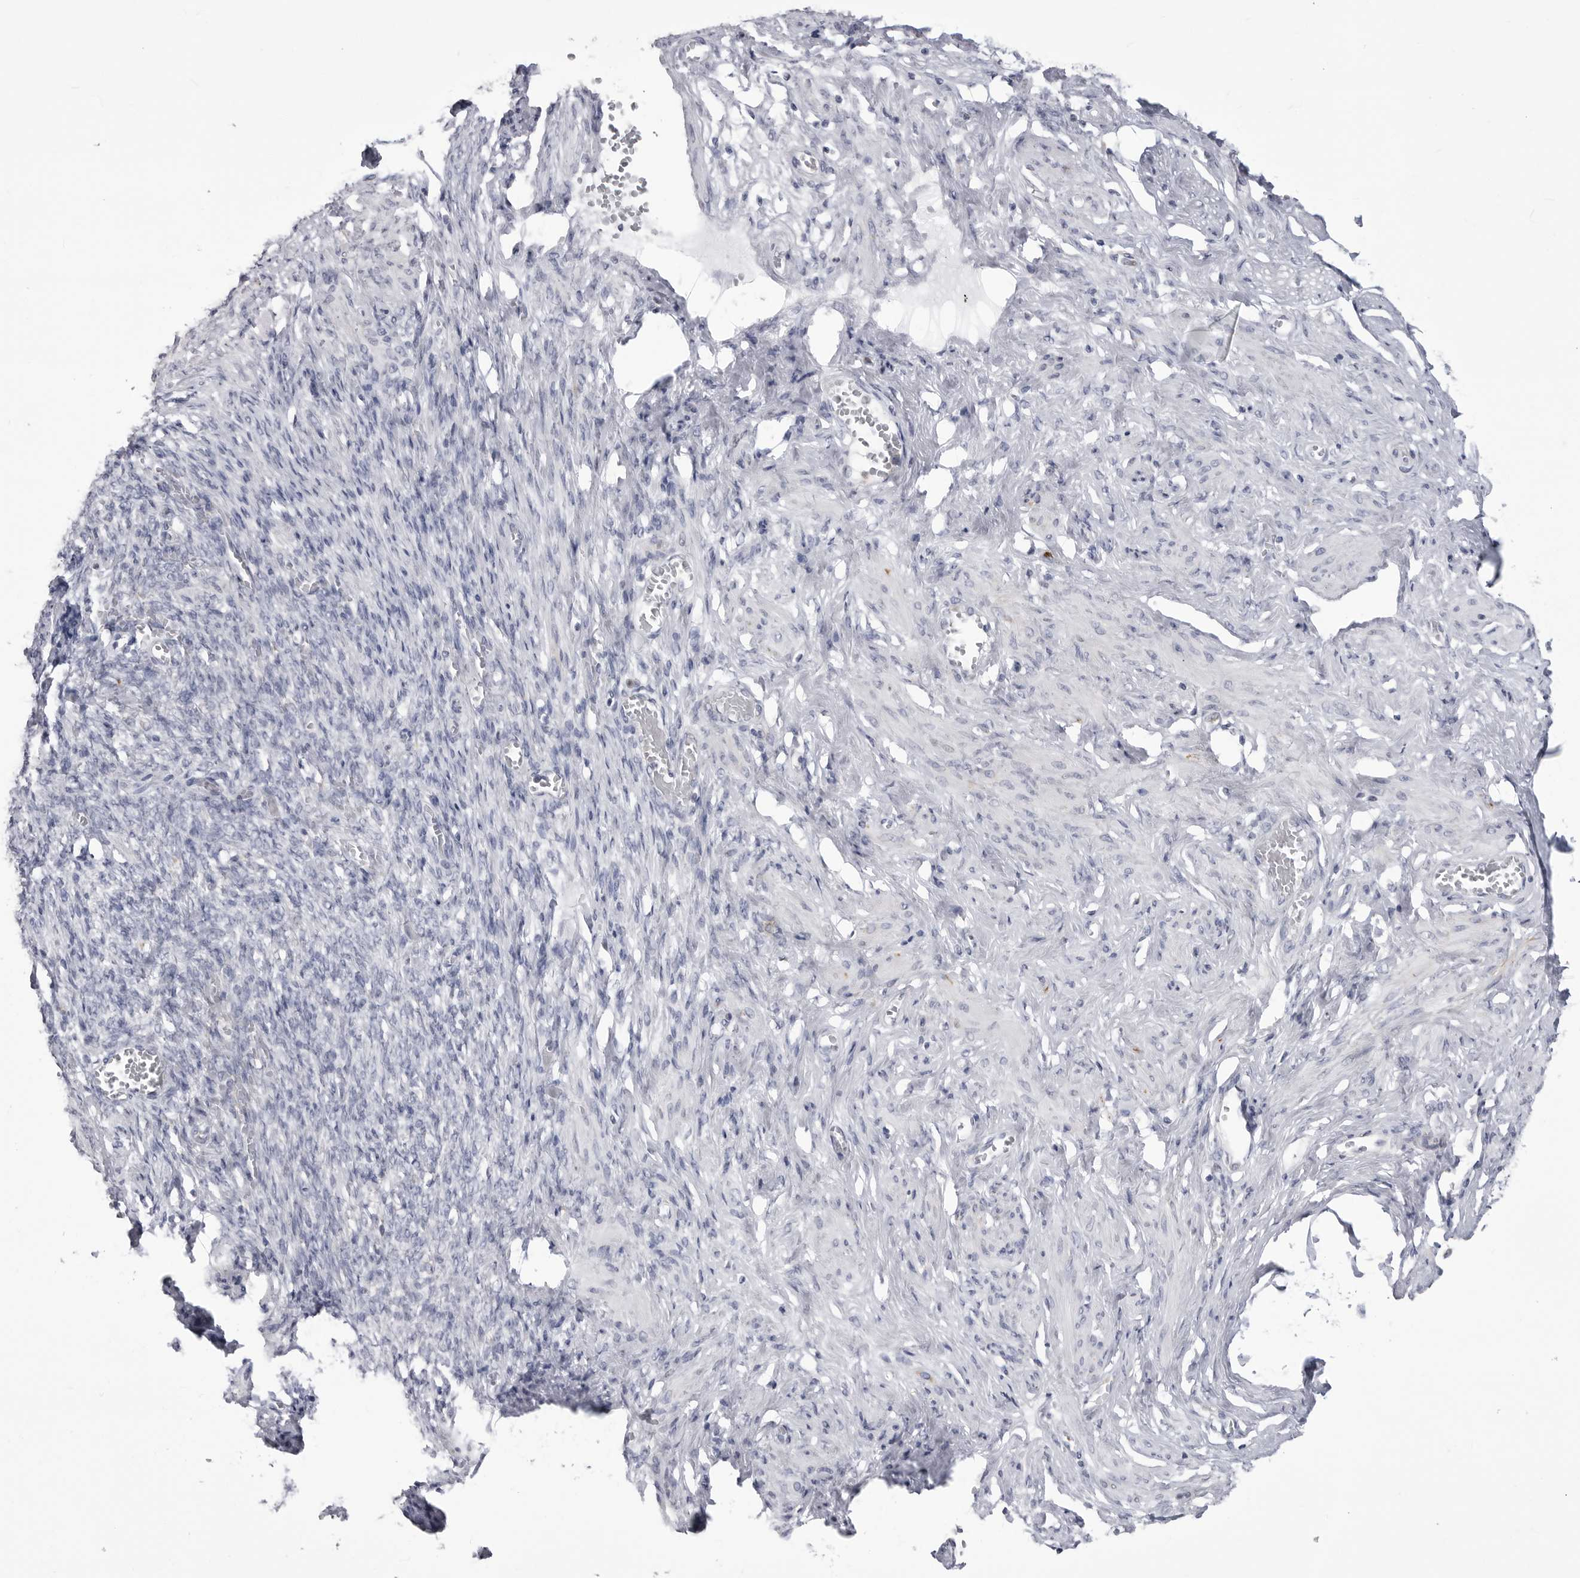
{"staining": {"intensity": "negative", "quantity": "none", "location": "none"}, "tissue": "adipose tissue", "cell_type": "Adipocytes", "image_type": "normal", "snomed": [{"axis": "morphology", "description": "Normal tissue, NOS"}, {"axis": "topography", "description": "Vascular tissue"}, {"axis": "topography", "description": "Fallopian tube"}, {"axis": "topography", "description": "Ovary"}], "caption": "An image of adipose tissue stained for a protein demonstrates no brown staining in adipocytes.", "gene": "FH", "patient": {"sex": "female", "age": 67}}